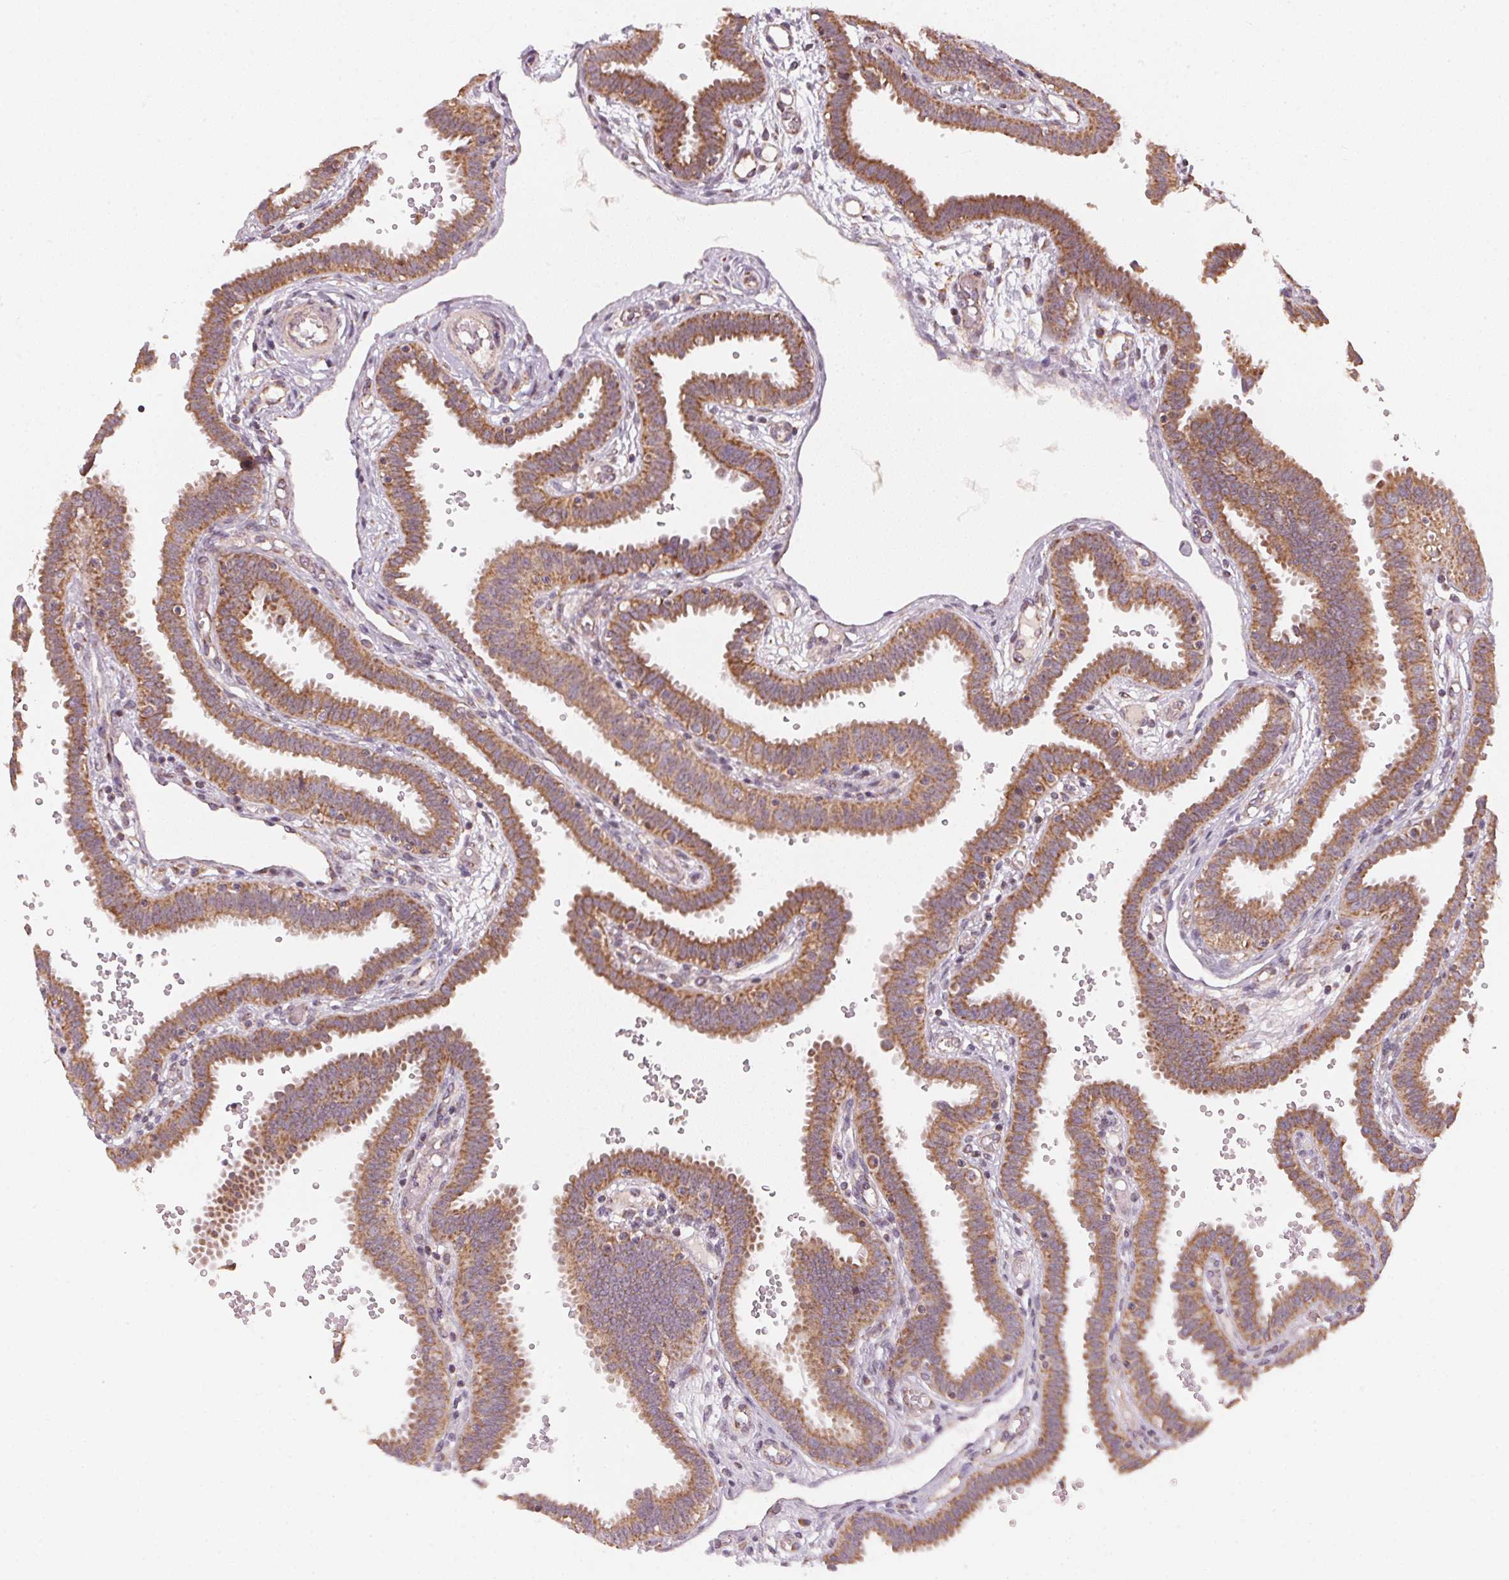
{"staining": {"intensity": "strong", "quantity": ">75%", "location": "cytoplasmic/membranous"}, "tissue": "fallopian tube", "cell_type": "Glandular cells", "image_type": "normal", "snomed": [{"axis": "morphology", "description": "Normal tissue, NOS"}, {"axis": "topography", "description": "Fallopian tube"}], "caption": "Fallopian tube stained with IHC demonstrates strong cytoplasmic/membranous staining in about >75% of glandular cells.", "gene": "MATCAP1", "patient": {"sex": "female", "age": 37}}